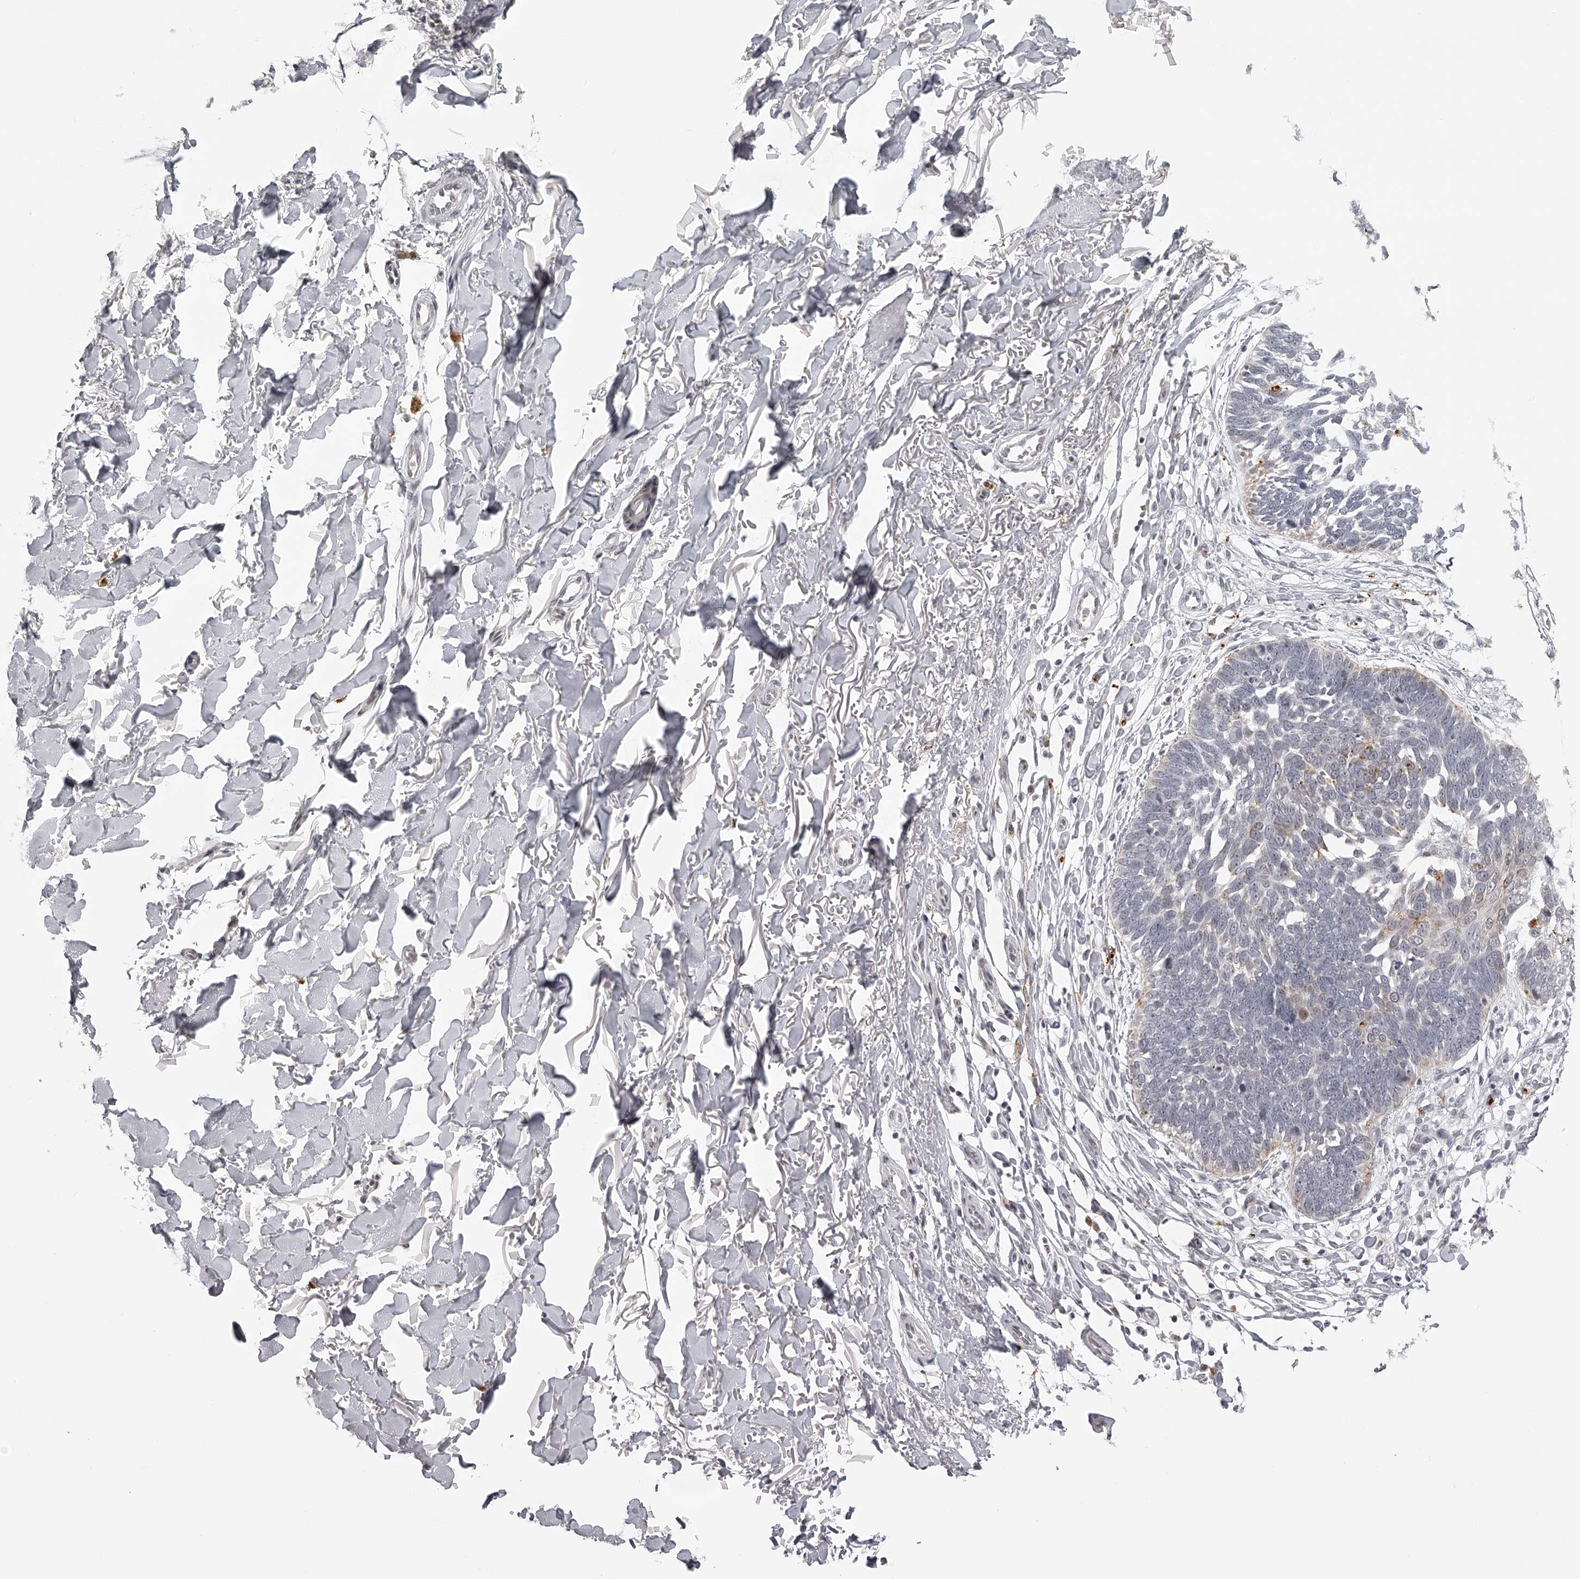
{"staining": {"intensity": "weak", "quantity": "<25%", "location": "cytoplasmic/membranous"}, "tissue": "skin cancer", "cell_type": "Tumor cells", "image_type": "cancer", "snomed": [{"axis": "morphology", "description": "Normal tissue, NOS"}, {"axis": "morphology", "description": "Basal cell carcinoma"}, {"axis": "topography", "description": "Skin"}], "caption": "Skin cancer (basal cell carcinoma) was stained to show a protein in brown. There is no significant staining in tumor cells. (Immunohistochemistry, brightfield microscopy, high magnification).", "gene": "RNF220", "patient": {"sex": "male", "age": 77}}